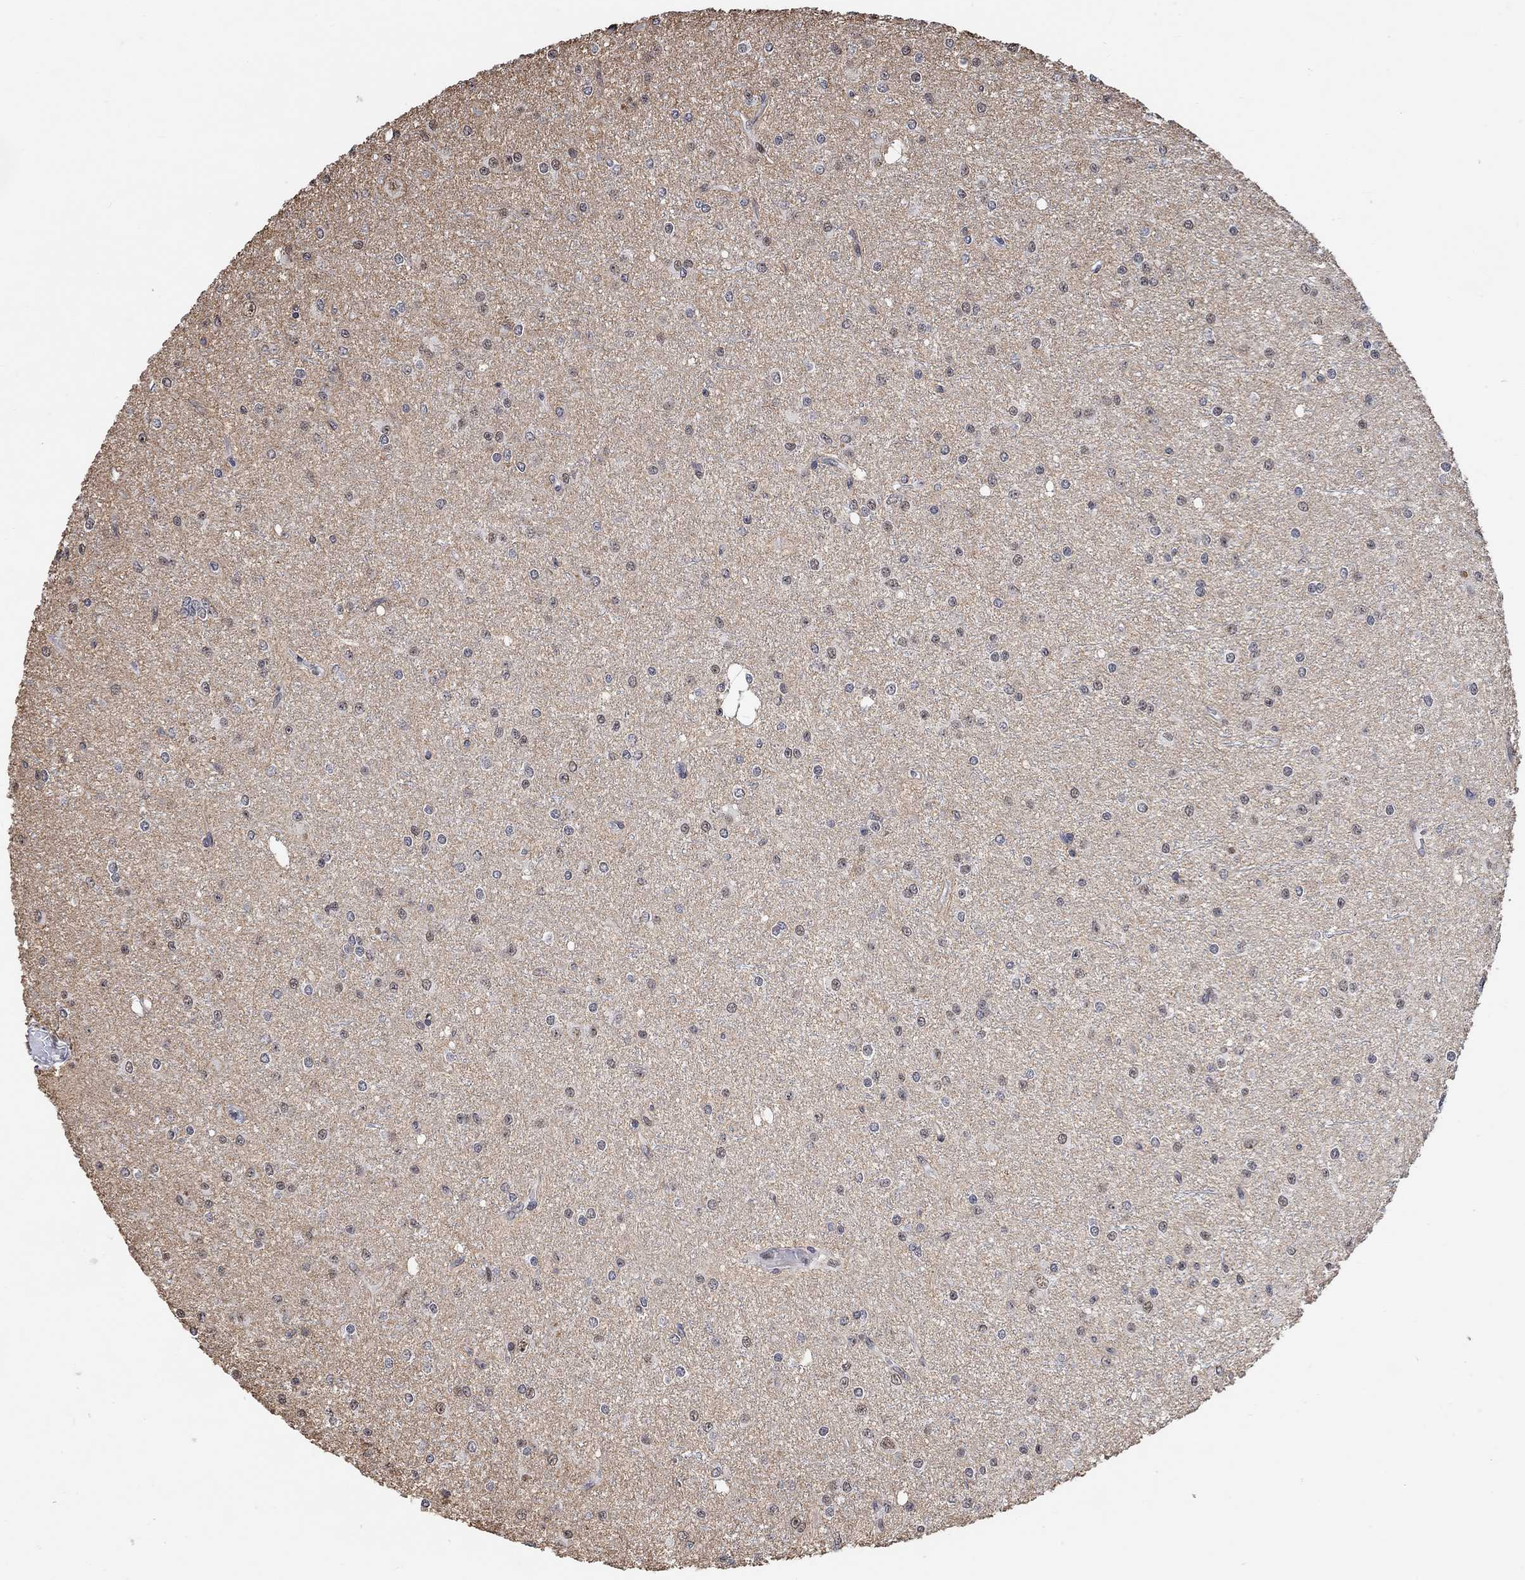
{"staining": {"intensity": "moderate", "quantity": "<25%", "location": "nuclear"}, "tissue": "glioma", "cell_type": "Tumor cells", "image_type": "cancer", "snomed": [{"axis": "morphology", "description": "Glioma, malignant, Low grade"}, {"axis": "topography", "description": "Brain"}], "caption": "Protein analysis of glioma tissue displays moderate nuclear expression in approximately <25% of tumor cells. The staining is performed using DAB brown chromogen to label protein expression. The nuclei are counter-stained blue using hematoxylin.", "gene": "USP39", "patient": {"sex": "male", "age": 27}}